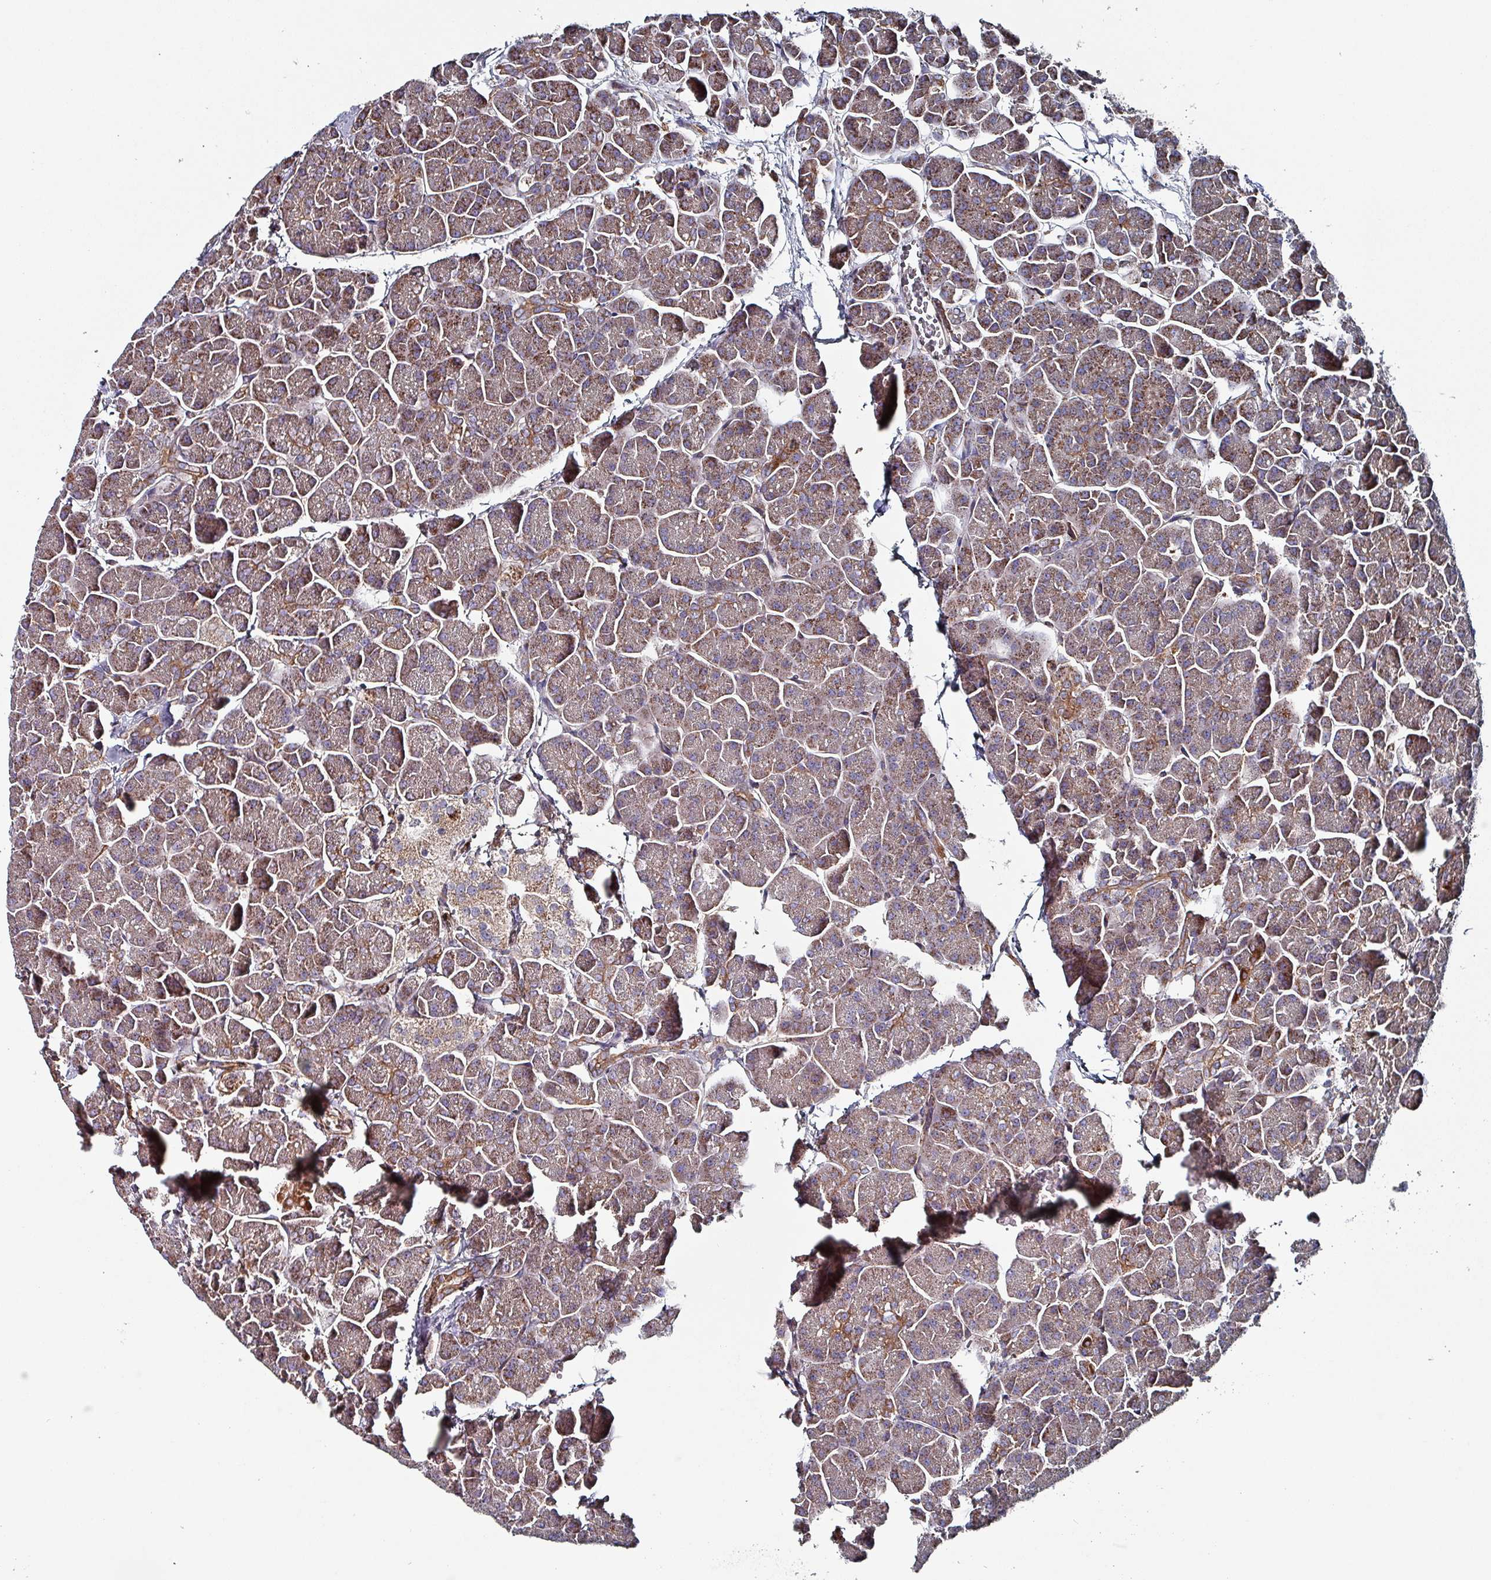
{"staining": {"intensity": "moderate", "quantity": ">75%", "location": "cytoplasmic/membranous"}, "tissue": "pancreas", "cell_type": "Exocrine glandular cells", "image_type": "normal", "snomed": [{"axis": "morphology", "description": "Normal tissue, NOS"}, {"axis": "topography", "description": "Pancreas"}, {"axis": "topography", "description": "Peripheral nerve tissue"}], "caption": "This histopathology image displays immunohistochemistry (IHC) staining of unremarkable human pancreas, with medium moderate cytoplasmic/membranous staining in about >75% of exocrine glandular cells.", "gene": "ANO10", "patient": {"sex": "male", "age": 54}}